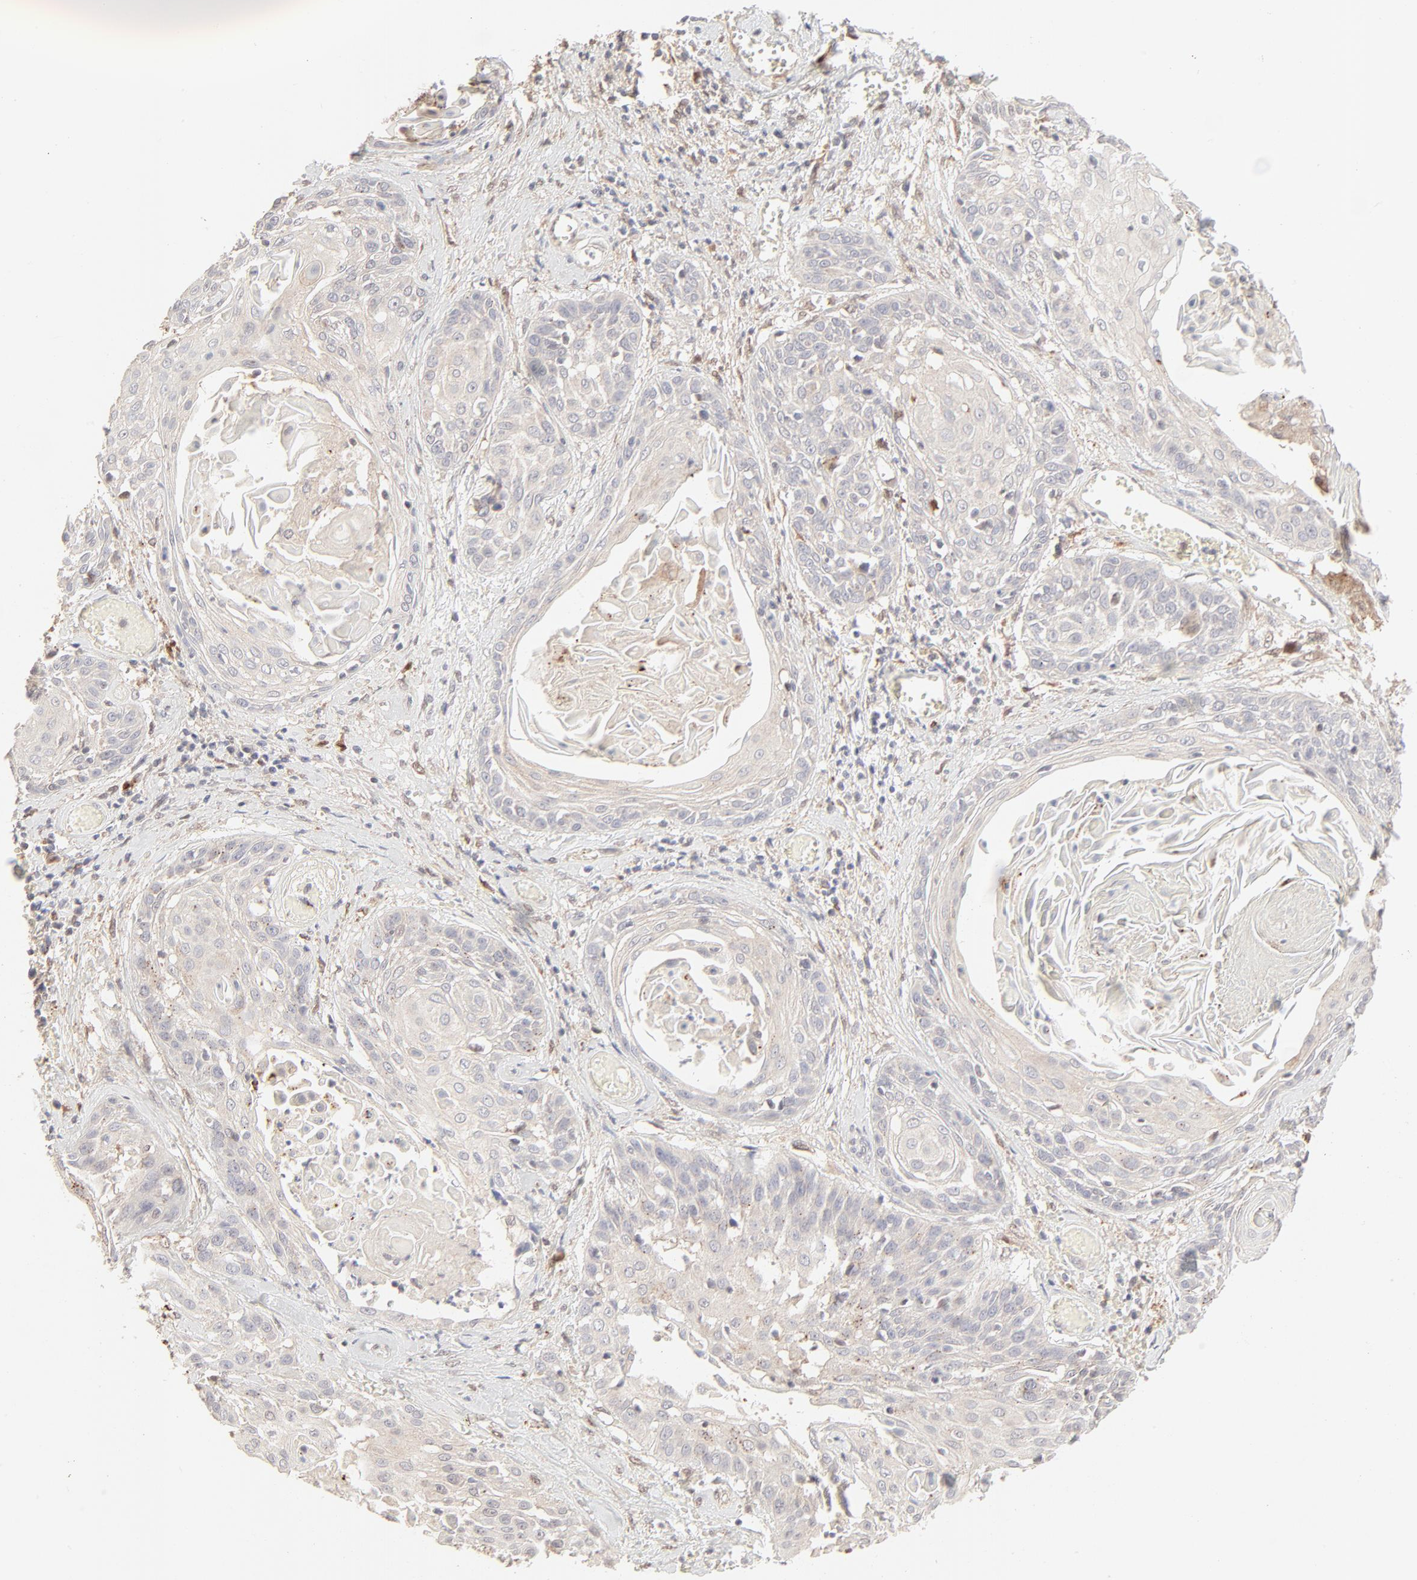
{"staining": {"intensity": "weak", "quantity": "25%-75%", "location": "cytoplasmic/membranous"}, "tissue": "cervical cancer", "cell_type": "Tumor cells", "image_type": "cancer", "snomed": [{"axis": "morphology", "description": "Squamous cell carcinoma, NOS"}, {"axis": "topography", "description": "Cervix"}], "caption": "Cervical squamous cell carcinoma stained with a brown dye shows weak cytoplasmic/membranous positive staining in about 25%-75% of tumor cells.", "gene": "LGALS2", "patient": {"sex": "female", "age": 57}}